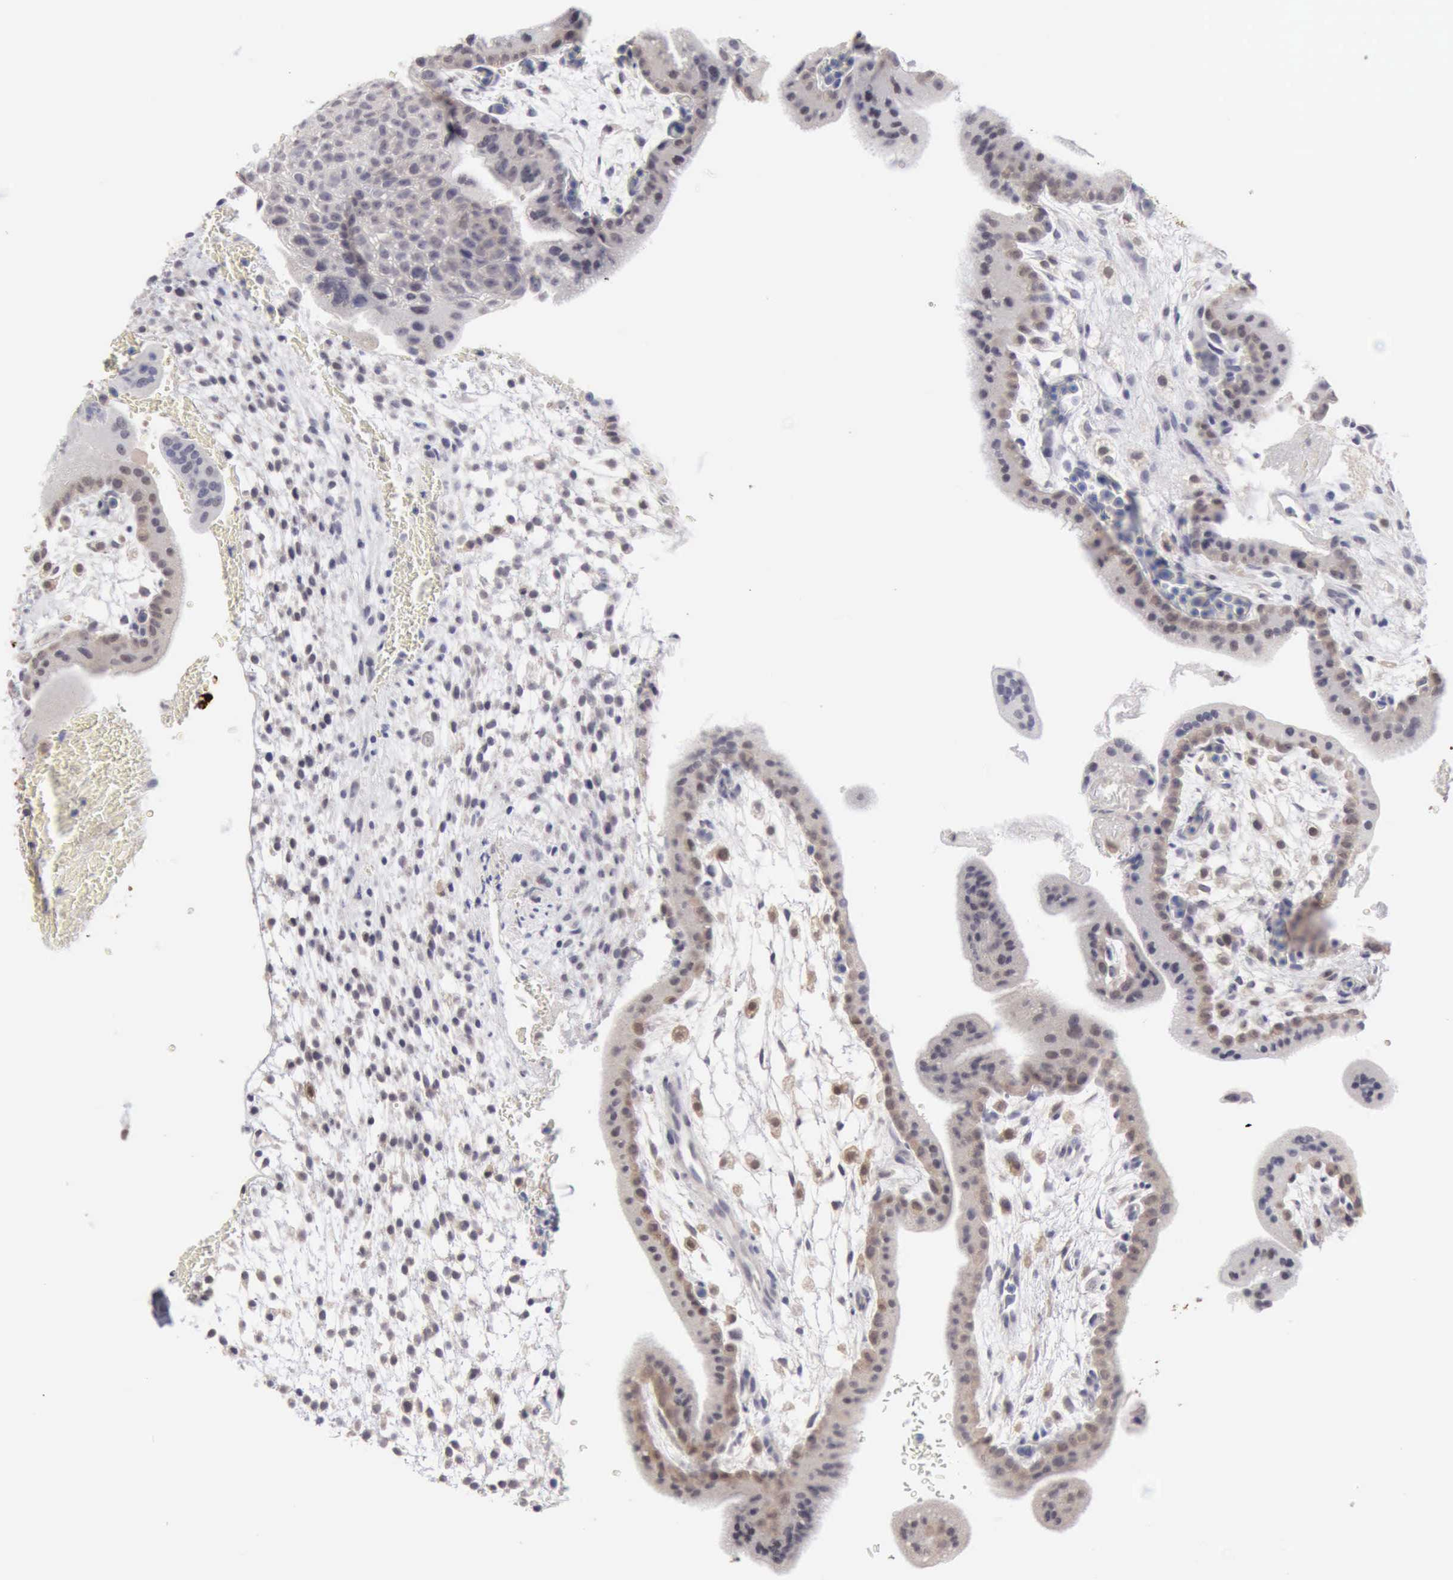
{"staining": {"intensity": "weak", "quantity": "<25%", "location": "cytoplasmic/membranous,nuclear"}, "tissue": "placenta", "cell_type": "Decidual cells", "image_type": "normal", "snomed": [{"axis": "morphology", "description": "Normal tissue, NOS"}, {"axis": "topography", "description": "Placenta"}], "caption": "Immunohistochemistry of normal placenta reveals no positivity in decidual cells. Nuclei are stained in blue.", "gene": "PTGR2", "patient": {"sex": "female", "age": 35}}